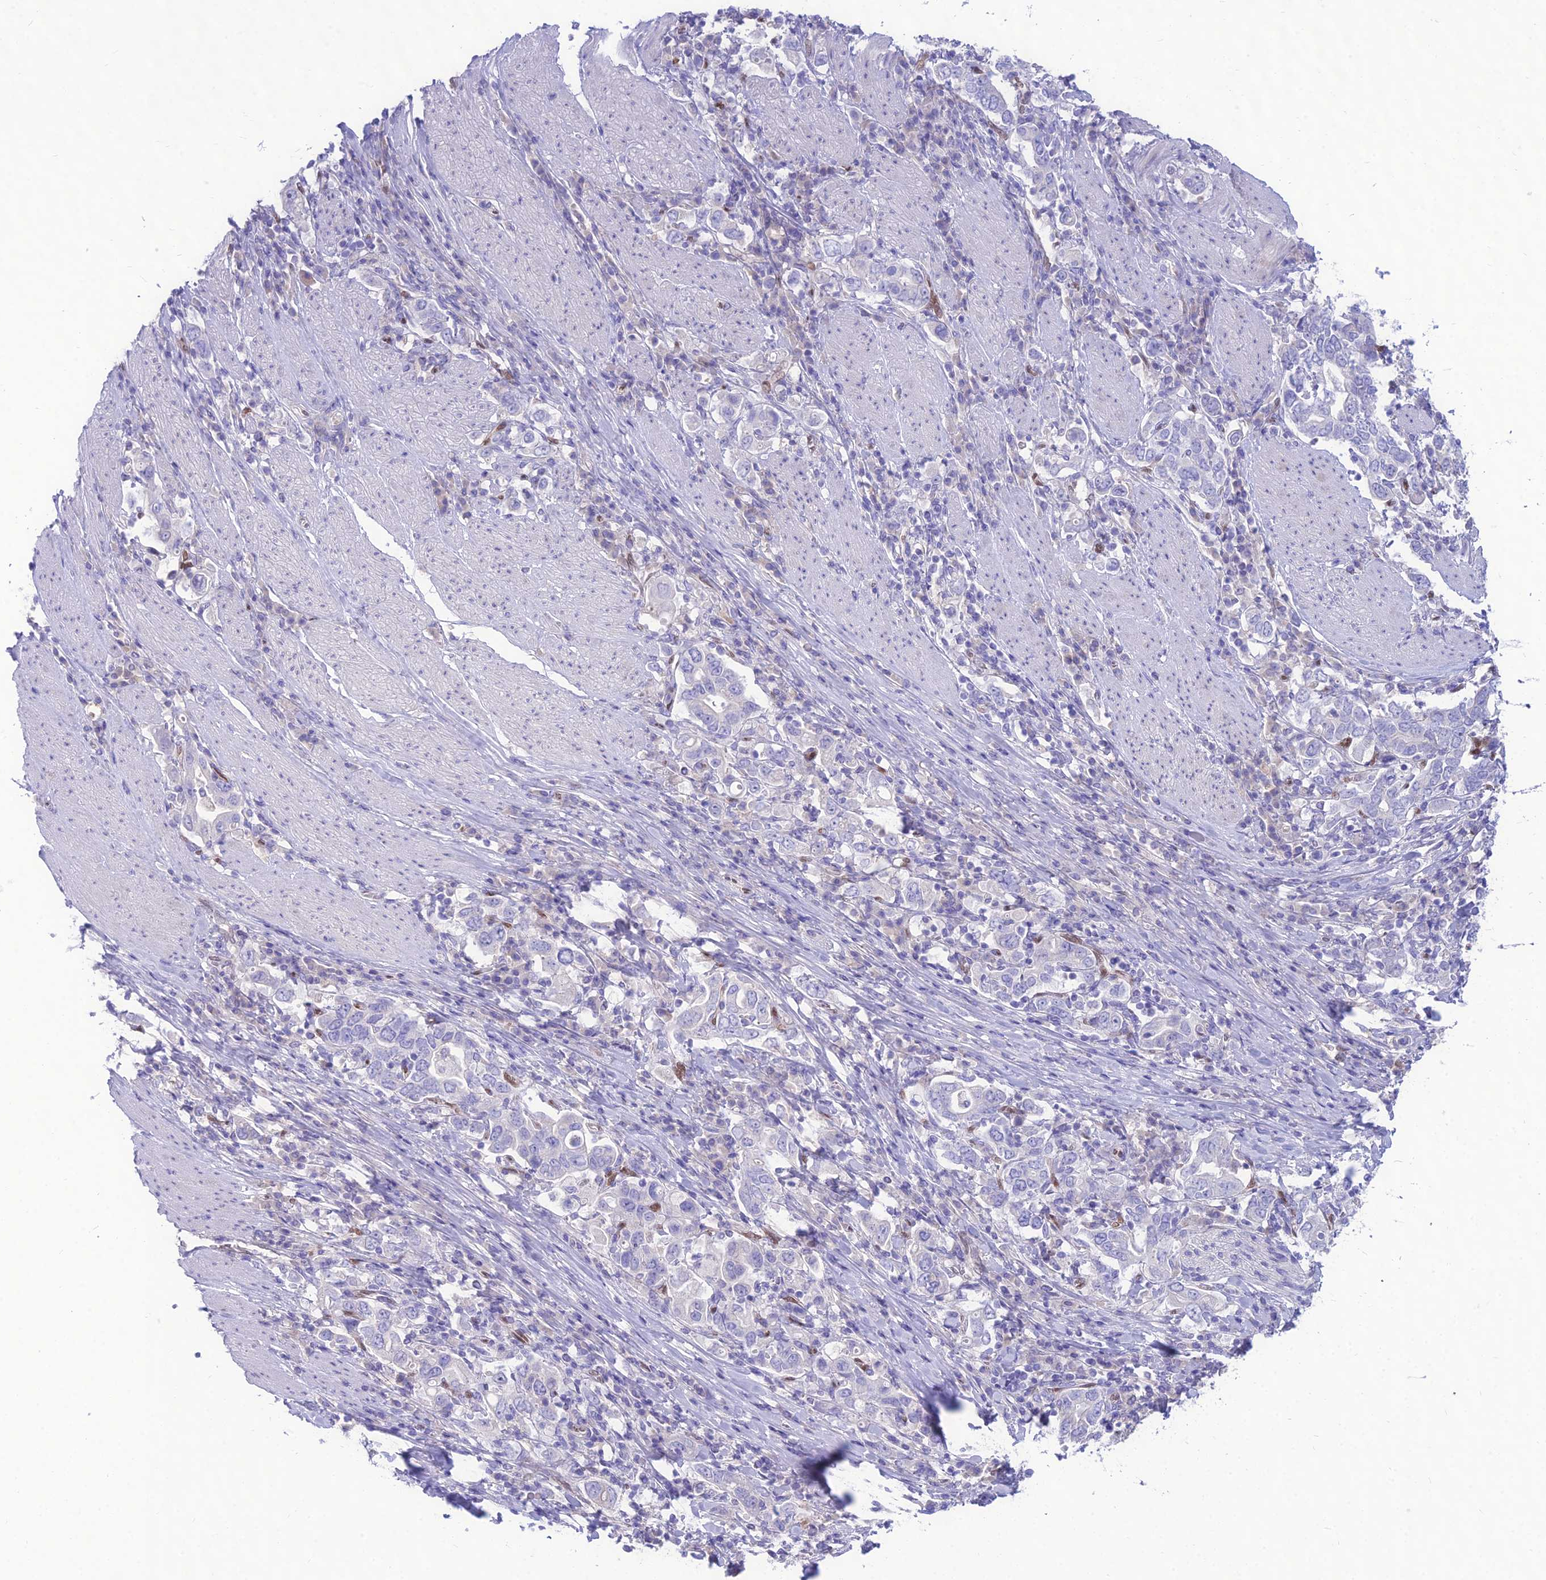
{"staining": {"intensity": "negative", "quantity": "none", "location": "none"}, "tissue": "stomach cancer", "cell_type": "Tumor cells", "image_type": "cancer", "snomed": [{"axis": "morphology", "description": "Adenocarcinoma, NOS"}, {"axis": "topography", "description": "Stomach, upper"}], "caption": "Tumor cells are negative for protein expression in human stomach cancer (adenocarcinoma).", "gene": "NOVA2", "patient": {"sex": "male", "age": 62}}